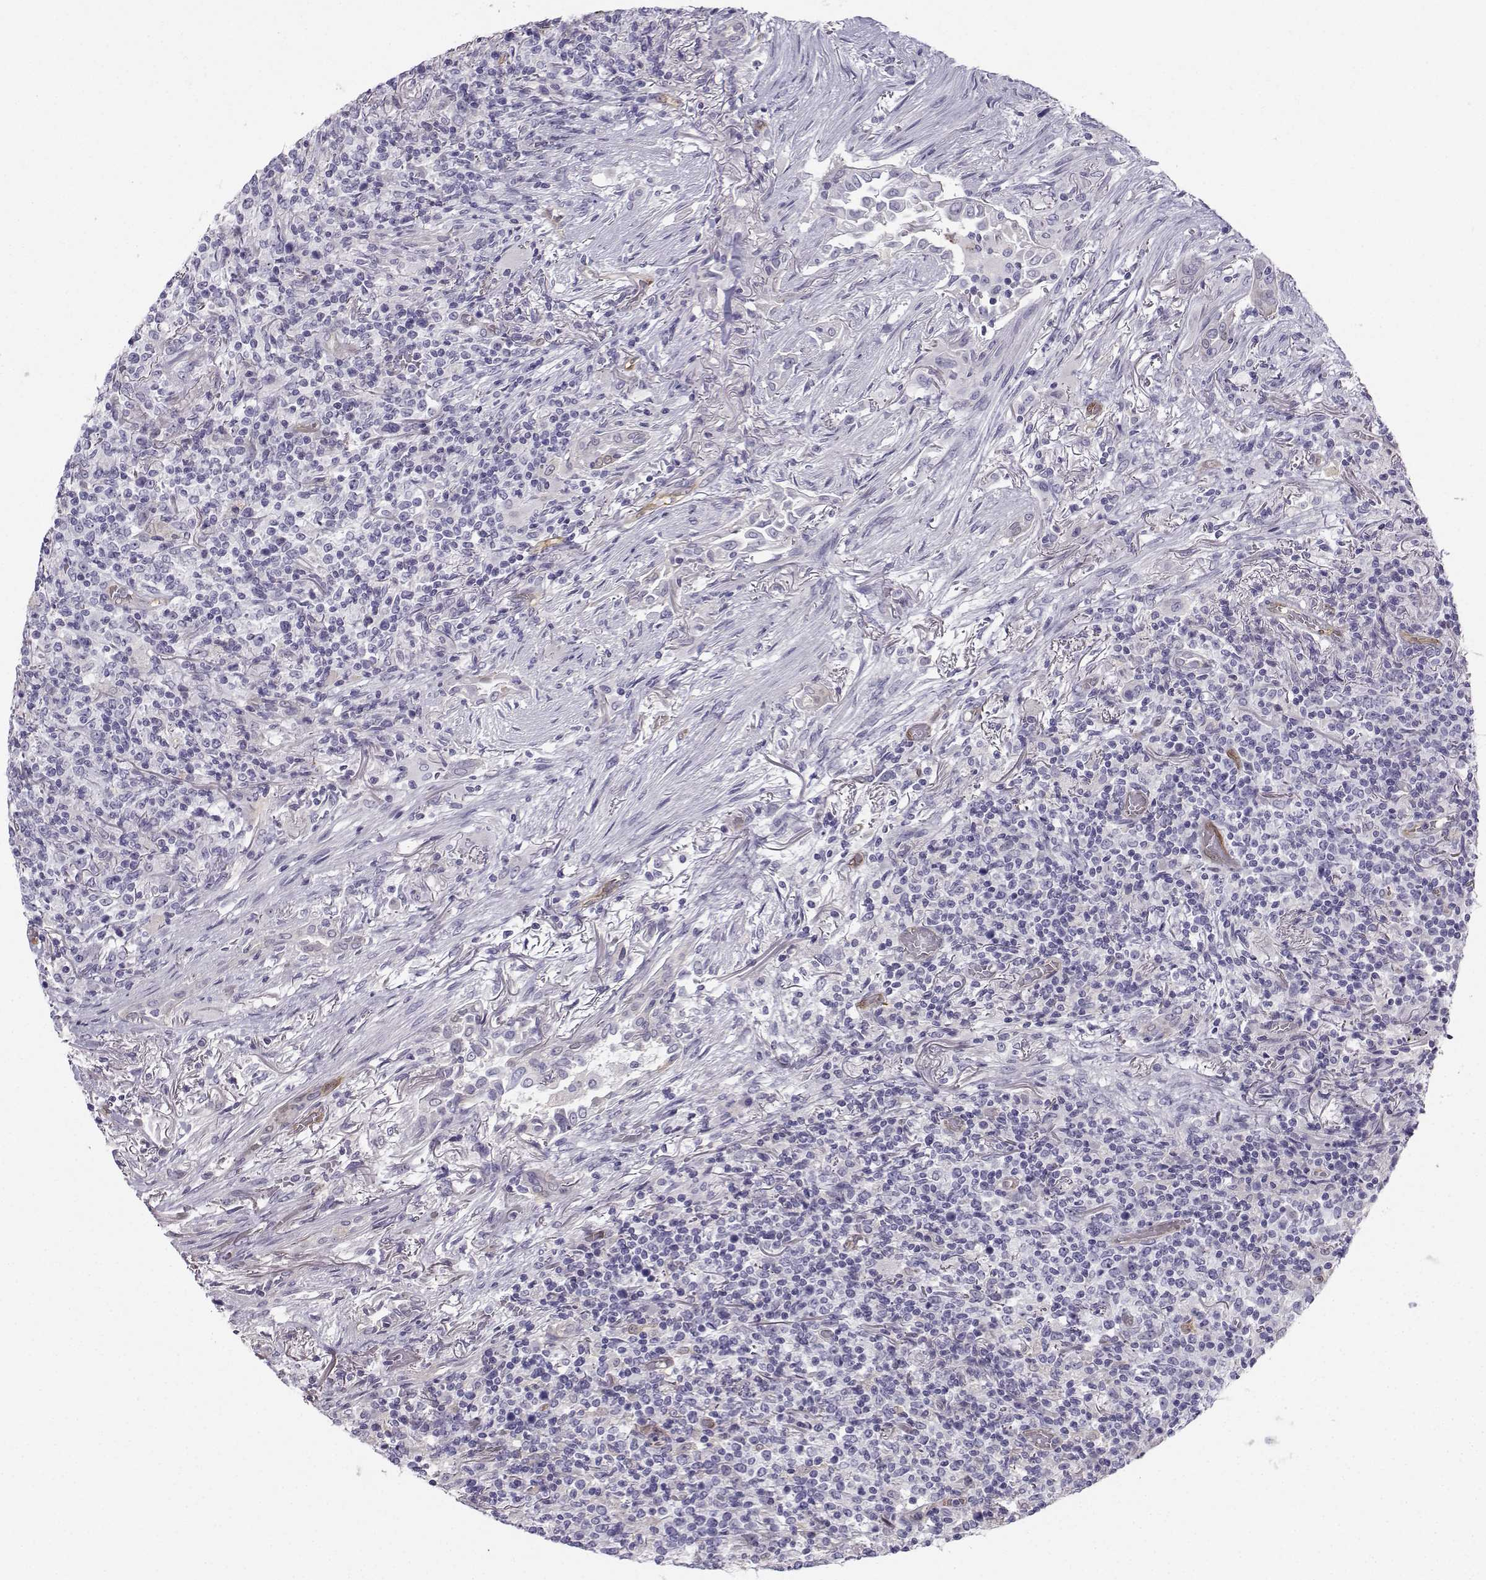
{"staining": {"intensity": "negative", "quantity": "none", "location": "none"}, "tissue": "lymphoma", "cell_type": "Tumor cells", "image_type": "cancer", "snomed": [{"axis": "morphology", "description": "Malignant lymphoma, non-Hodgkin's type, High grade"}, {"axis": "topography", "description": "Lung"}], "caption": "Histopathology image shows no protein positivity in tumor cells of malignant lymphoma, non-Hodgkin's type (high-grade) tissue.", "gene": "NQO1", "patient": {"sex": "male", "age": 79}}